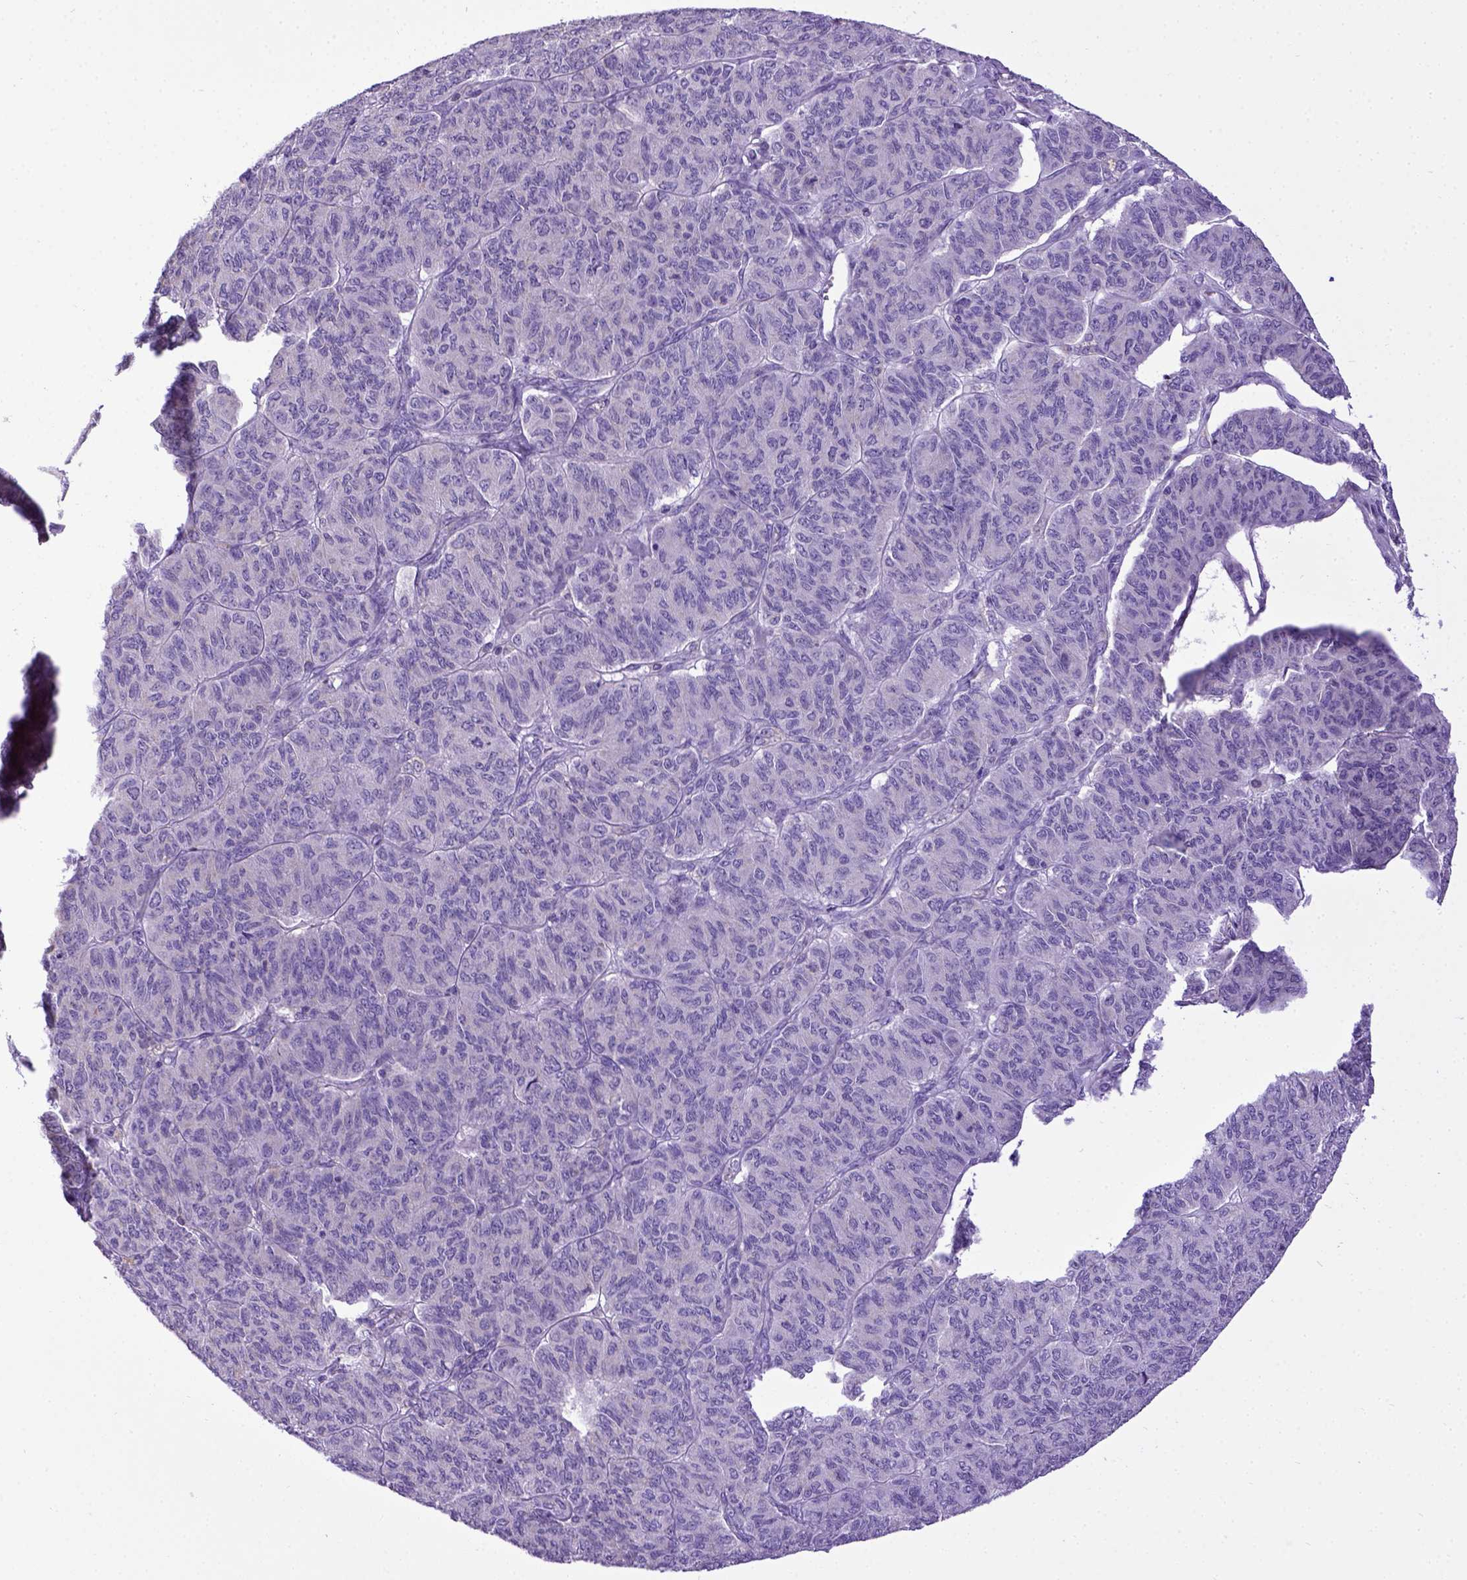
{"staining": {"intensity": "negative", "quantity": "none", "location": "none"}, "tissue": "ovarian cancer", "cell_type": "Tumor cells", "image_type": "cancer", "snomed": [{"axis": "morphology", "description": "Carcinoma, endometroid"}, {"axis": "topography", "description": "Ovary"}], "caption": "A micrograph of human ovarian endometroid carcinoma is negative for staining in tumor cells. The staining was performed using DAB to visualize the protein expression in brown, while the nuclei were stained in blue with hematoxylin (Magnification: 20x).", "gene": "SPEF1", "patient": {"sex": "female", "age": 80}}